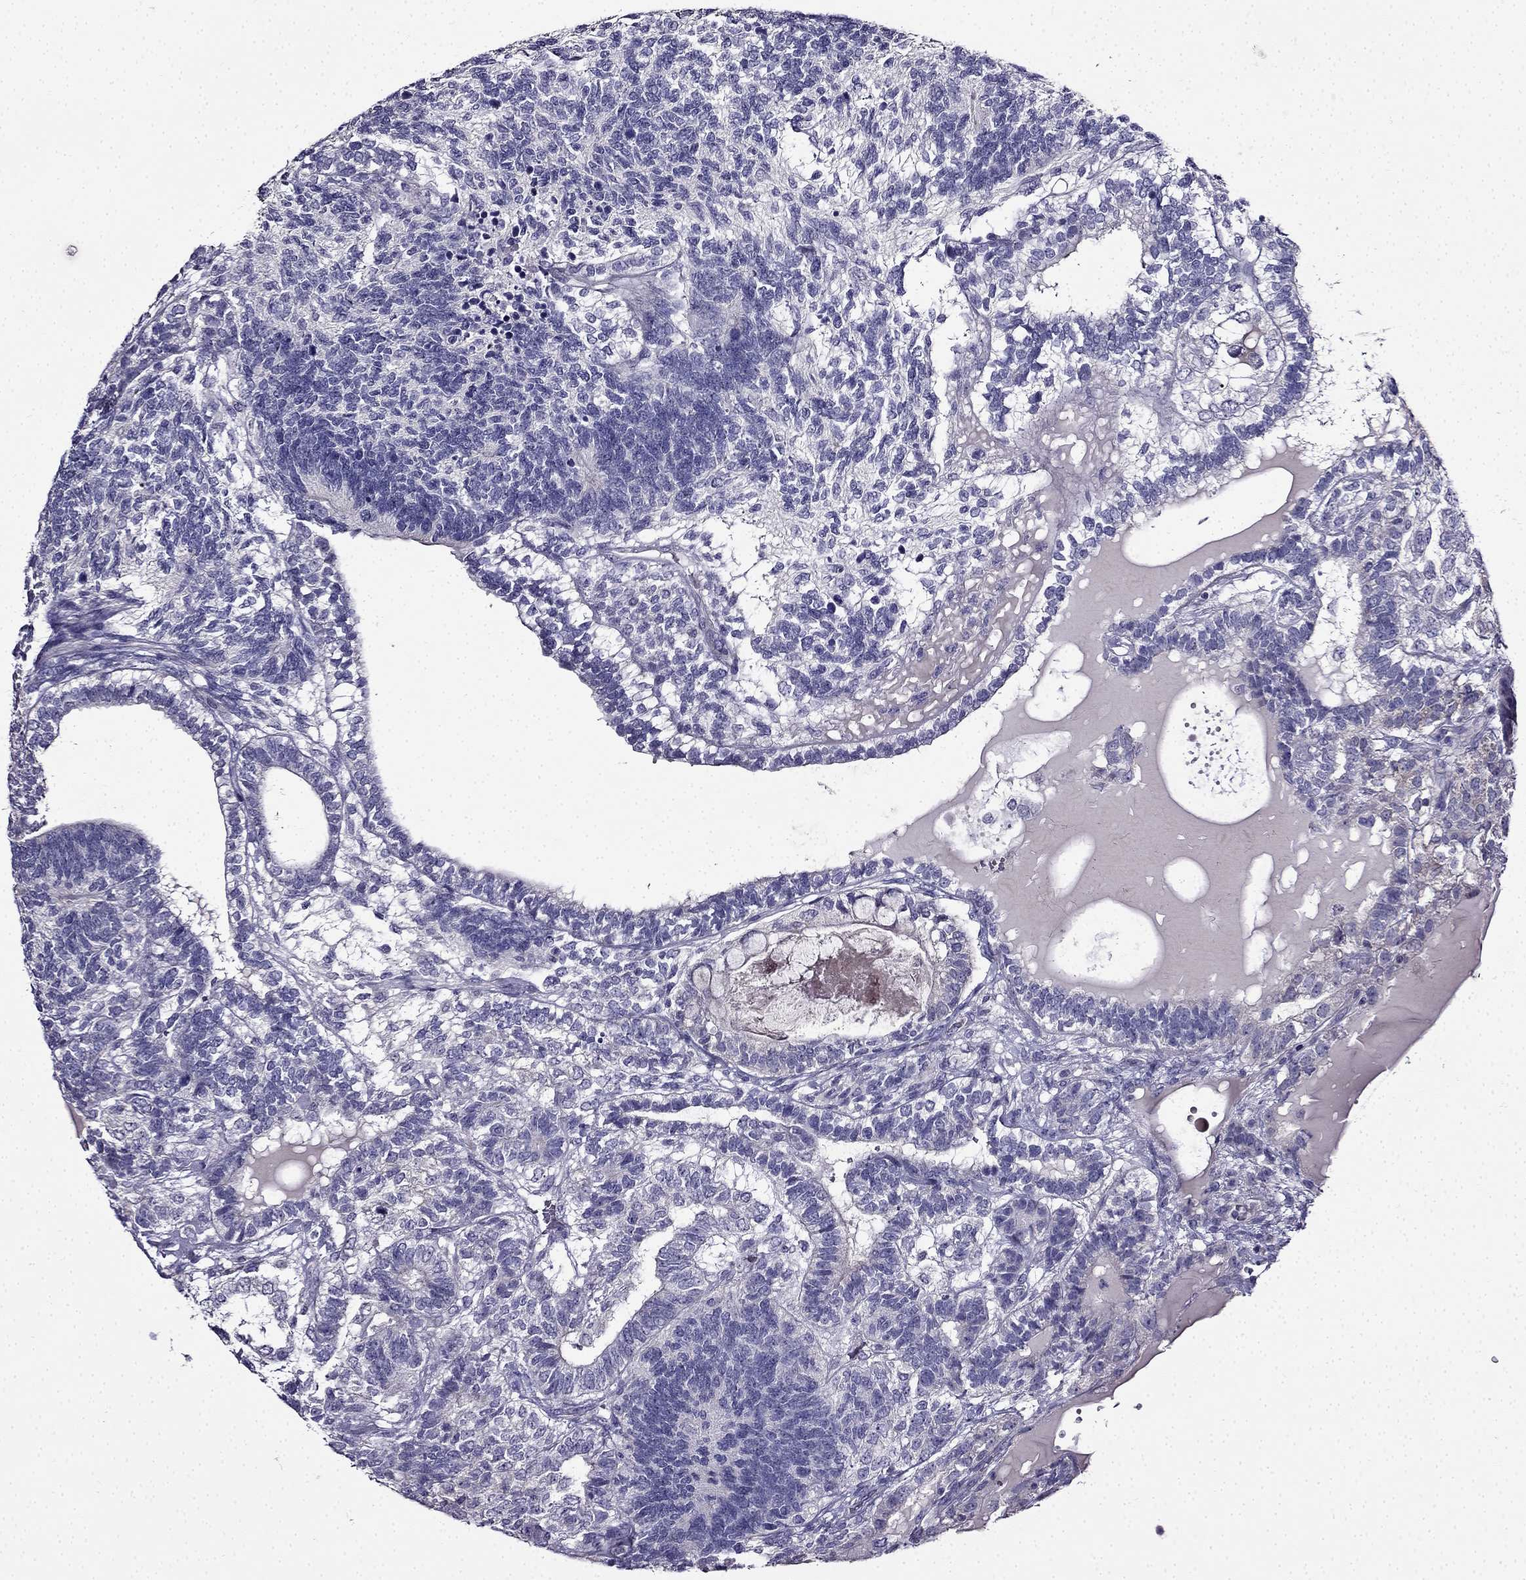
{"staining": {"intensity": "negative", "quantity": "none", "location": "none"}, "tissue": "testis cancer", "cell_type": "Tumor cells", "image_type": "cancer", "snomed": [{"axis": "morphology", "description": "Seminoma, NOS"}, {"axis": "morphology", "description": "Carcinoma, Embryonal, NOS"}, {"axis": "topography", "description": "Testis"}], "caption": "Protein analysis of testis cancer (embryonal carcinoma) exhibits no significant expression in tumor cells.", "gene": "TMEM266", "patient": {"sex": "male", "age": 41}}